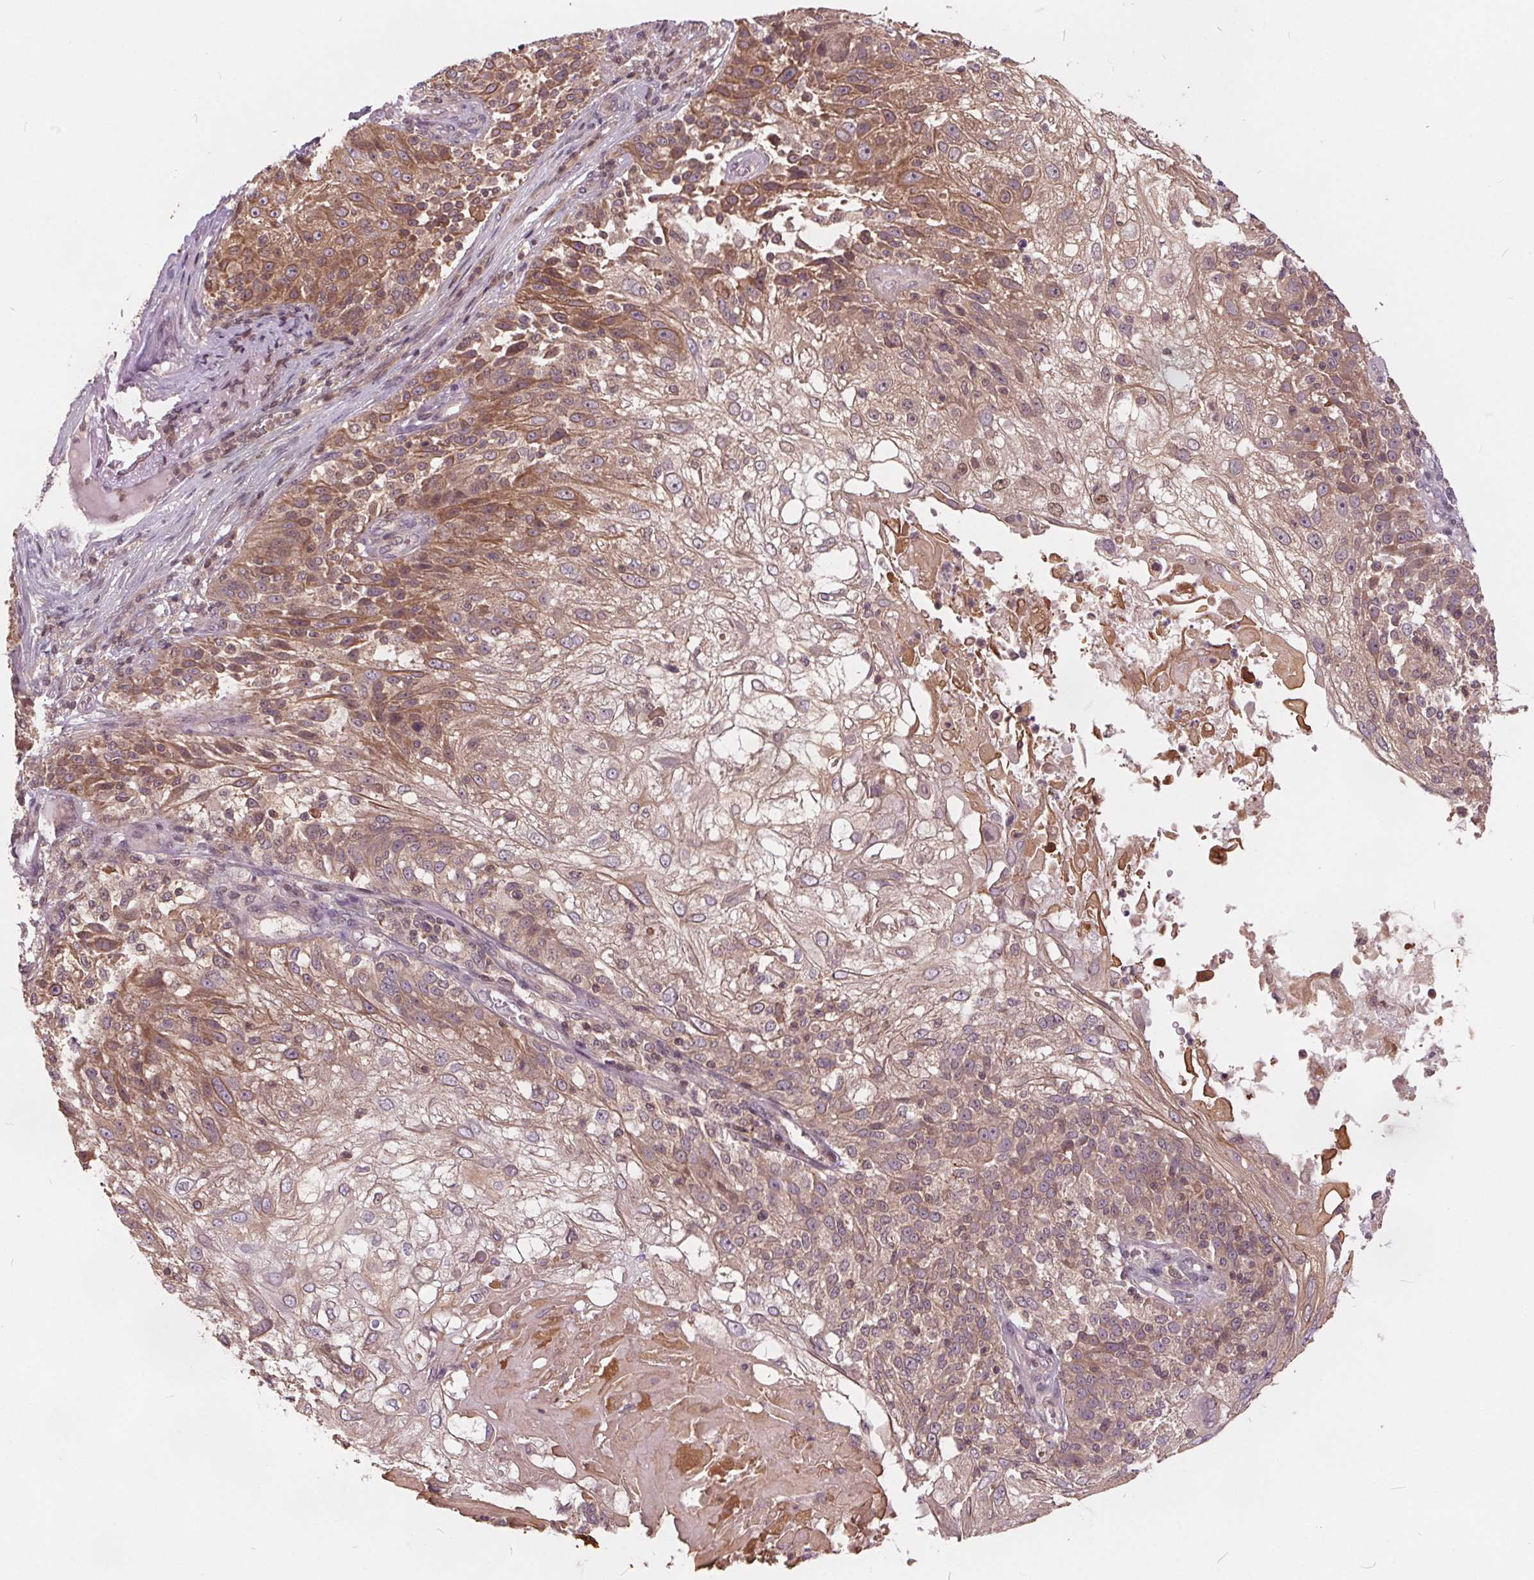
{"staining": {"intensity": "moderate", "quantity": "25%-75%", "location": "cytoplasmic/membranous"}, "tissue": "skin cancer", "cell_type": "Tumor cells", "image_type": "cancer", "snomed": [{"axis": "morphology", "description": "Normal tissue, NOS"}, {"axis": "morphology", "description": "Squamous cell carcinoma, NOS"}, {"axis": "topography", "description": "Skin"}], "caption": "The photomicrograph demonstrates staining of skin squamous cell carcinoma, revealing moderate cytoplasmic/membranous protein staining (brown color) within tumor cells.", "gene": "HIF1AN", "patient": {"sex": "female", "age": 83}}